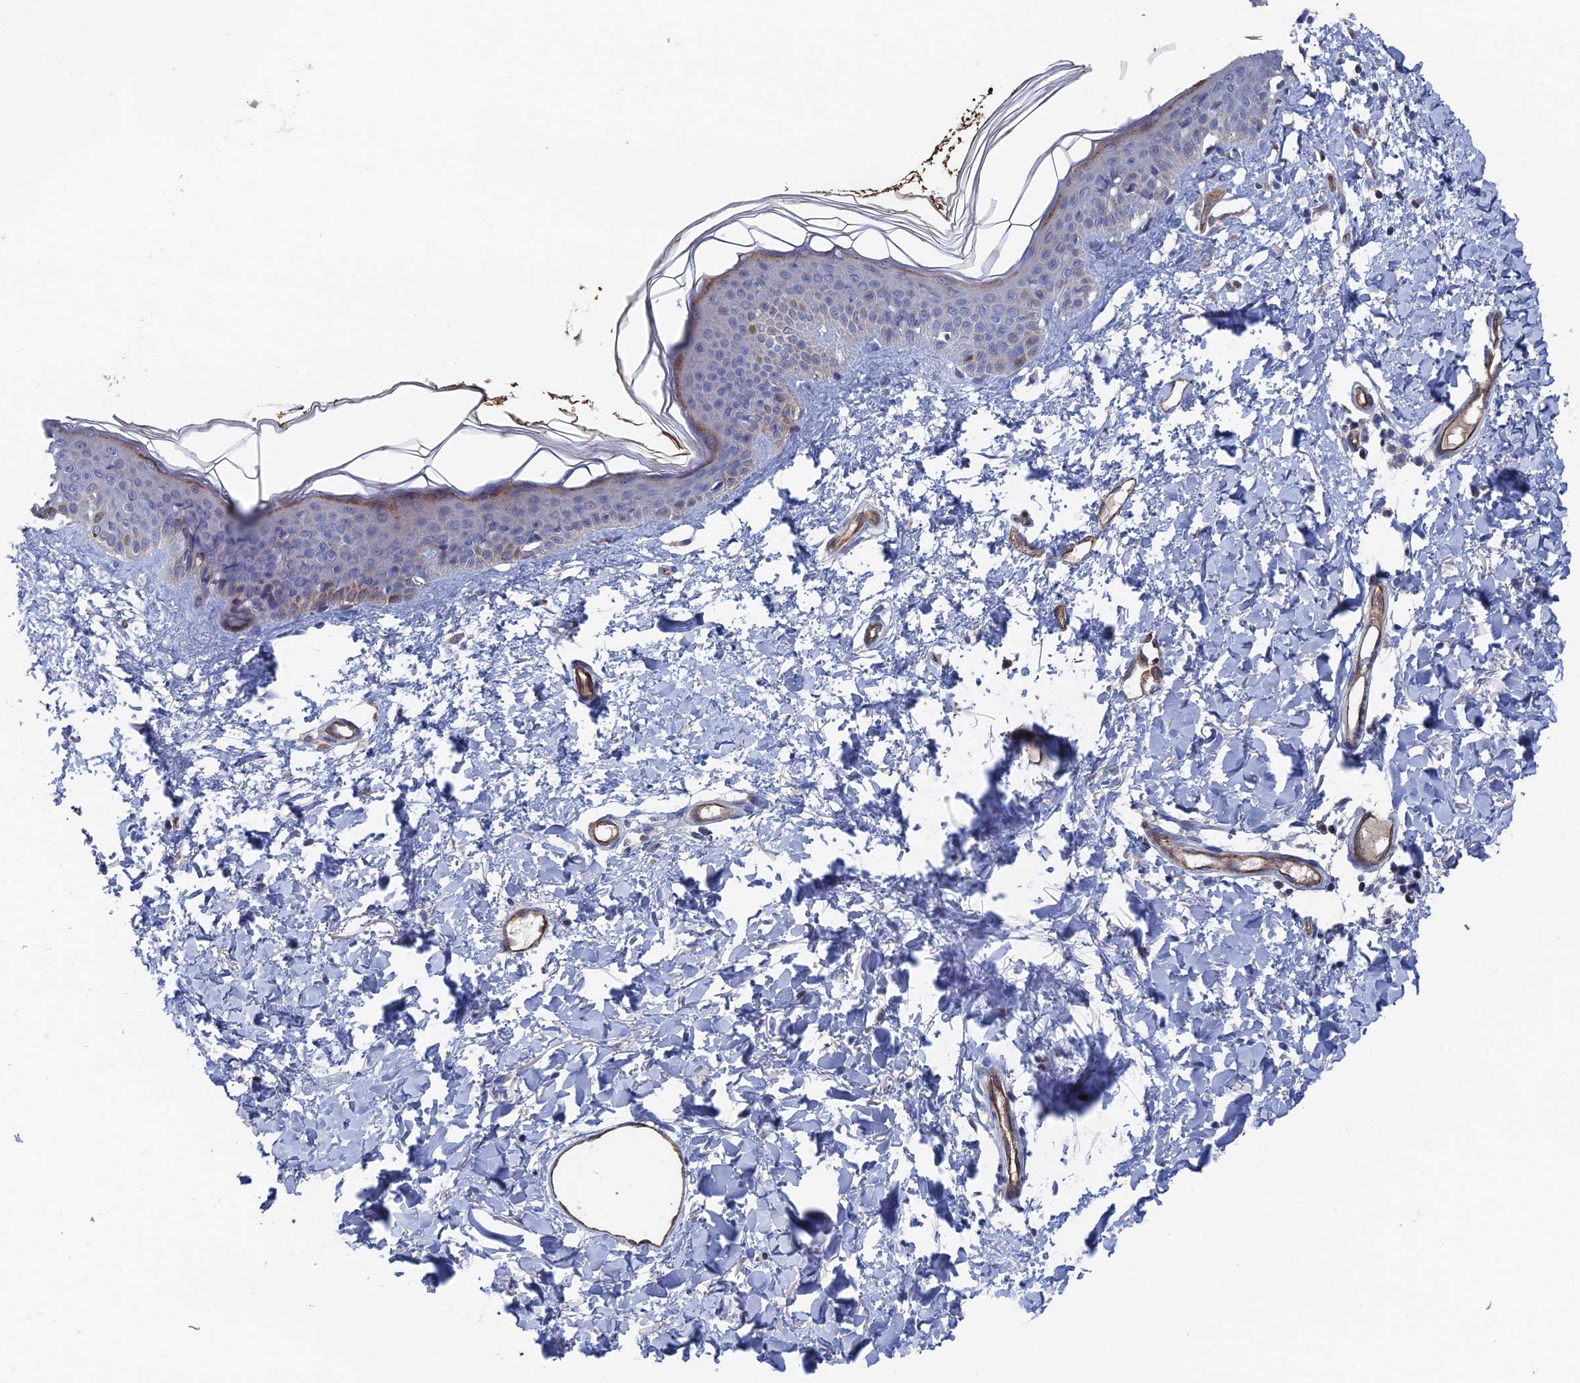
{"staining": {"intensity": "negative", "quantity": "none", "location": "none"}, "tissue": "skin", "cell_type": "Fibroblasts", "image_type": "normal", "snomed": [{"axis": "morphology", "description": "Normal tissue, NOS"}, {"axis": "topography", "description": "Skin"}], "caption": "DAB (3,3'-diaminobenzidine) immunohistochemical staining of normal human skin reveals no significant expression in fibroblasts.", "gene": "ARAP3", "patient": {"sex": "female", "age": 58}}